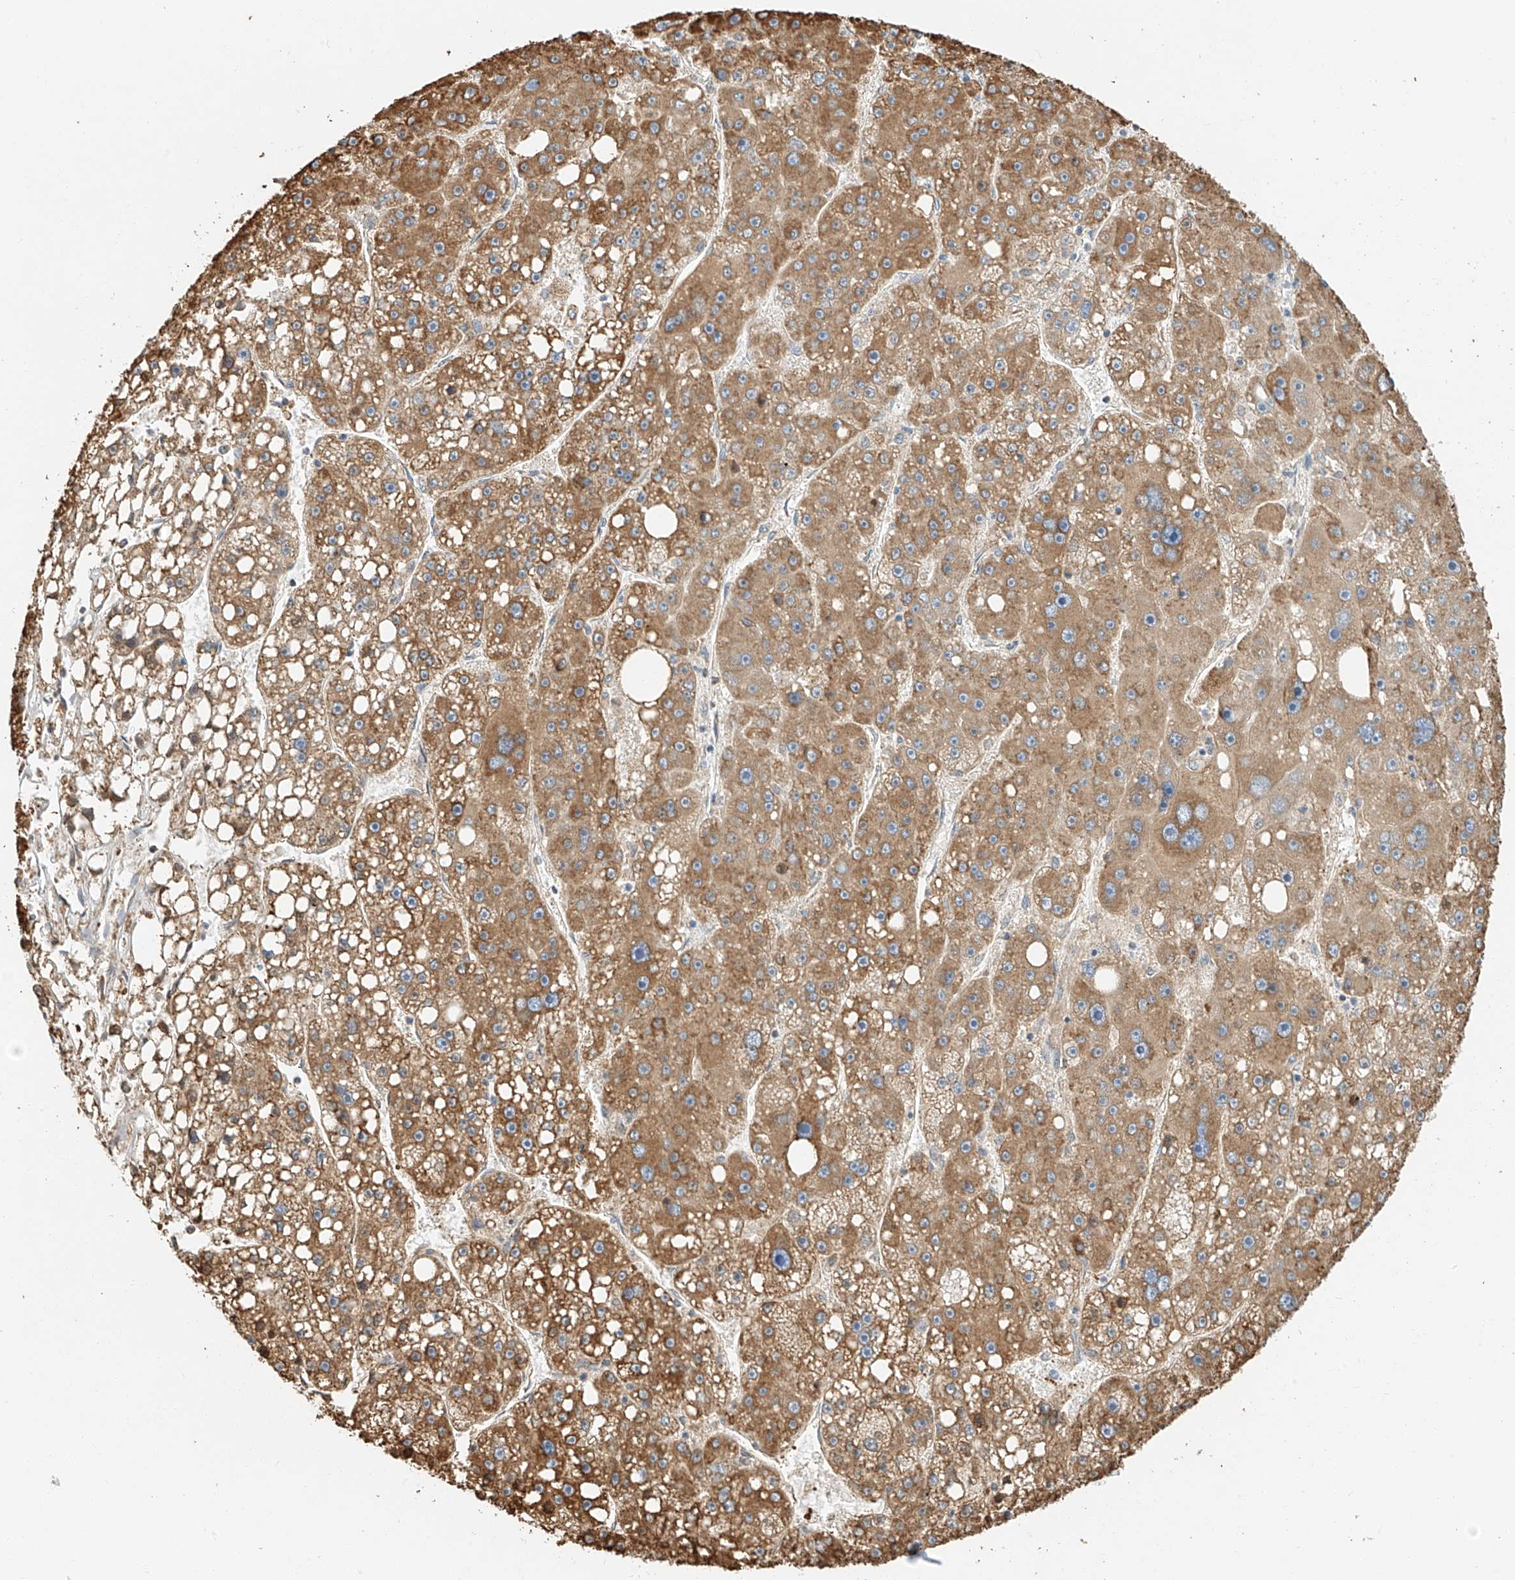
{"staining": {"intensity": "moderate", "quantity": ">75%", "location": "cytoplasmic/membranous"}, "tissue": "liver cancer", "cell_type": "Tumor cells", "image_type": "cancer", "snomed": [{"axis": "morphology", "description": "Carcinoma, Hepatocellular, NOS"}, {"axis": "topography", "description": "Liver"}], "caption": "Liver hepatocellular carcinoma stained with immunohistochemistry exhibits moderate cytoplasmic/membranous staining in approximately >75% of tumor cells. Nuclei are stained in blue.", "gene": "YIPF7", "patient": {"sex": "female", "age": 61}}